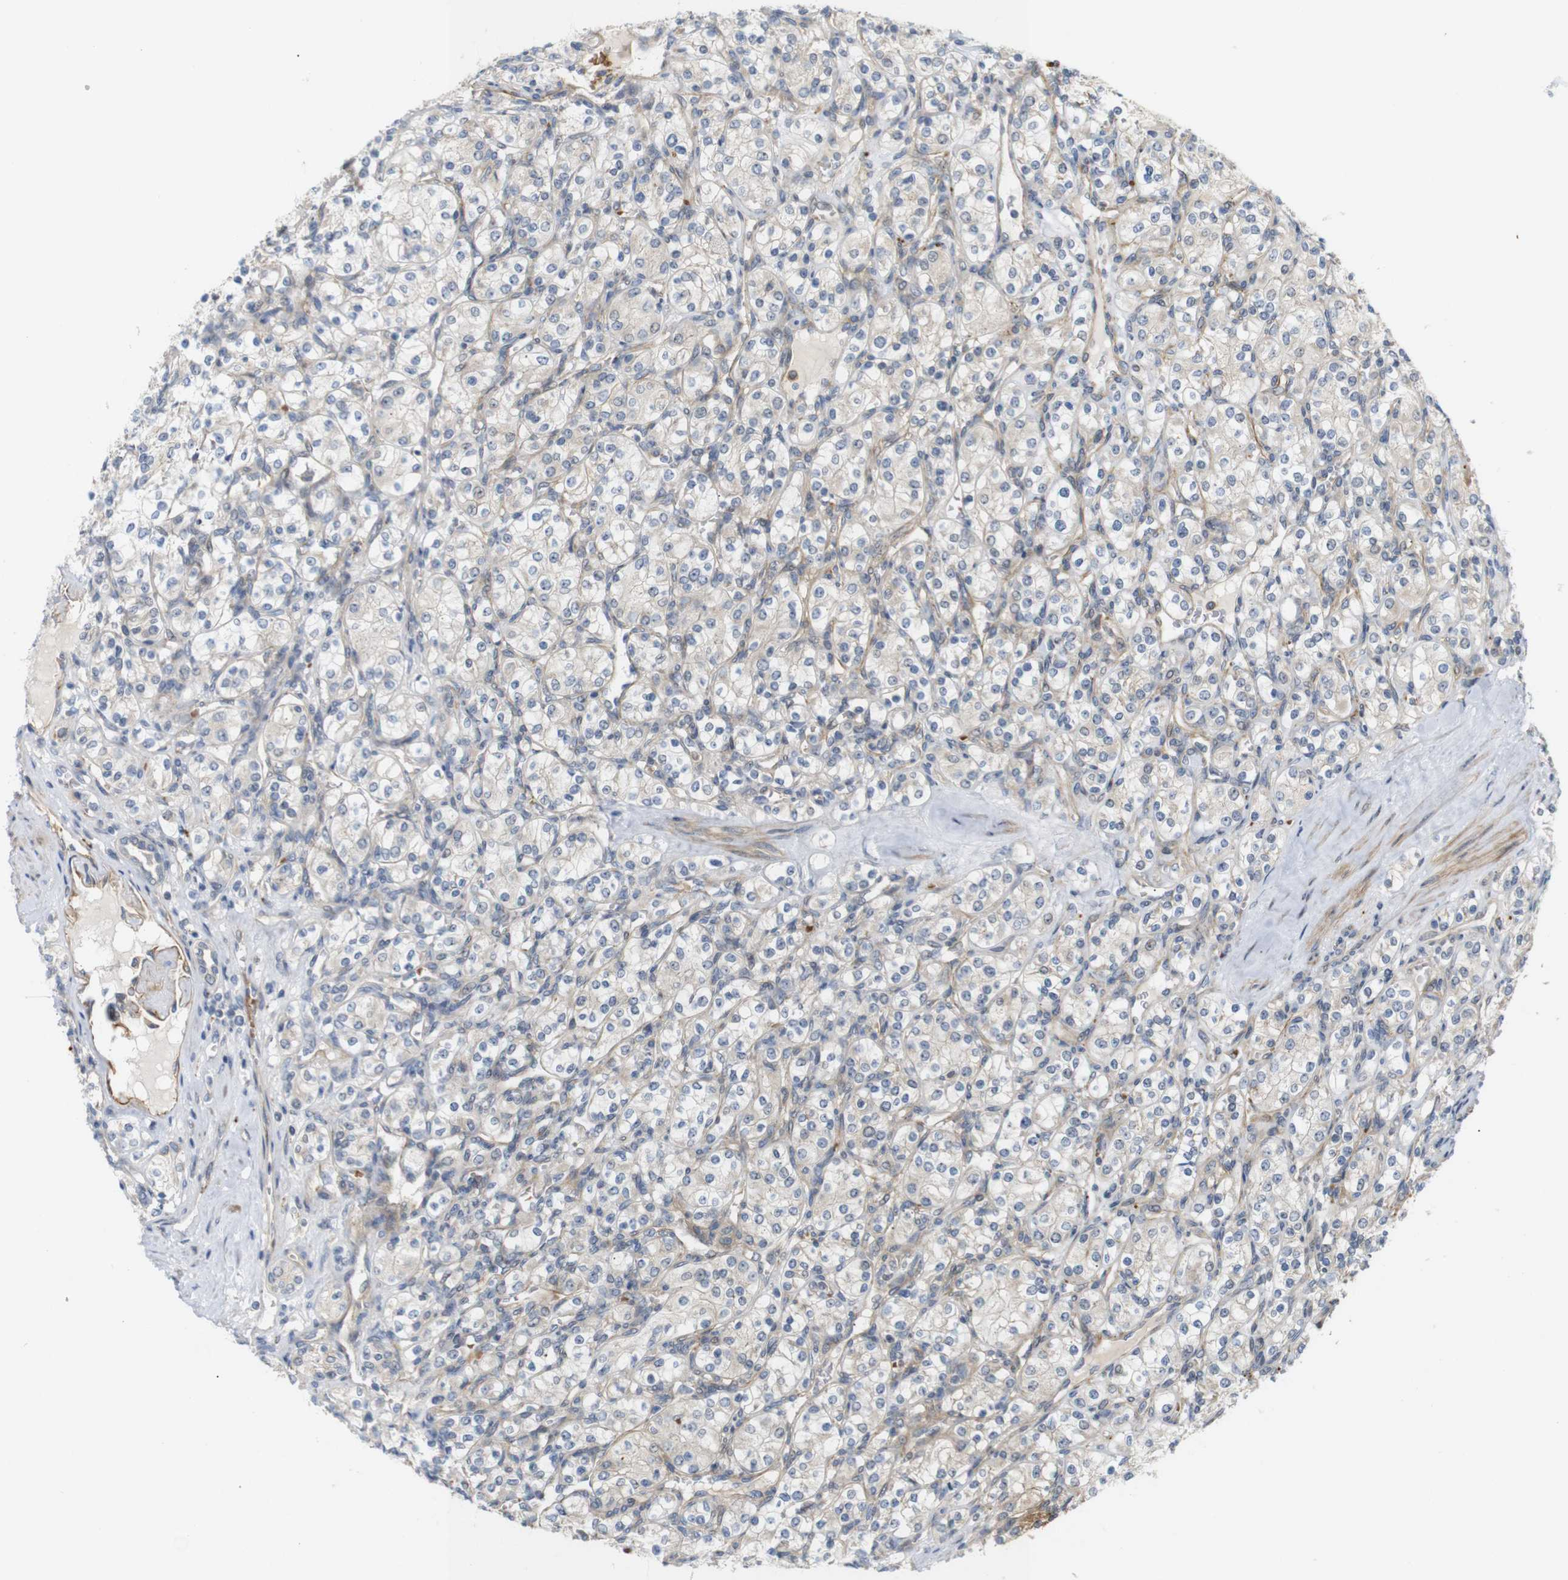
{"staining": {"intensity": "negative", "quantity": "none", "location": "none"}, "tissue": "renal cancer", "cell_type": "Tumor cells", "image_type": "cancer", "snomed": [{"axis": "morphology", "description": "Adenocarcinoma, NOS"}, {"axis": "topography", "description": "Kidney"}], "caption": "Immunohistochemistry (IHC) histopathology image of human renal adenocarcinoma stained for a protein (brown), which displays no positivity in tumor cells. The staining is performed using DAB brown chromogen with nuclei counter-stained in using hematoxylin.", "gene": "RPTOR", "patient": {"sex": "male", "age": 77}}